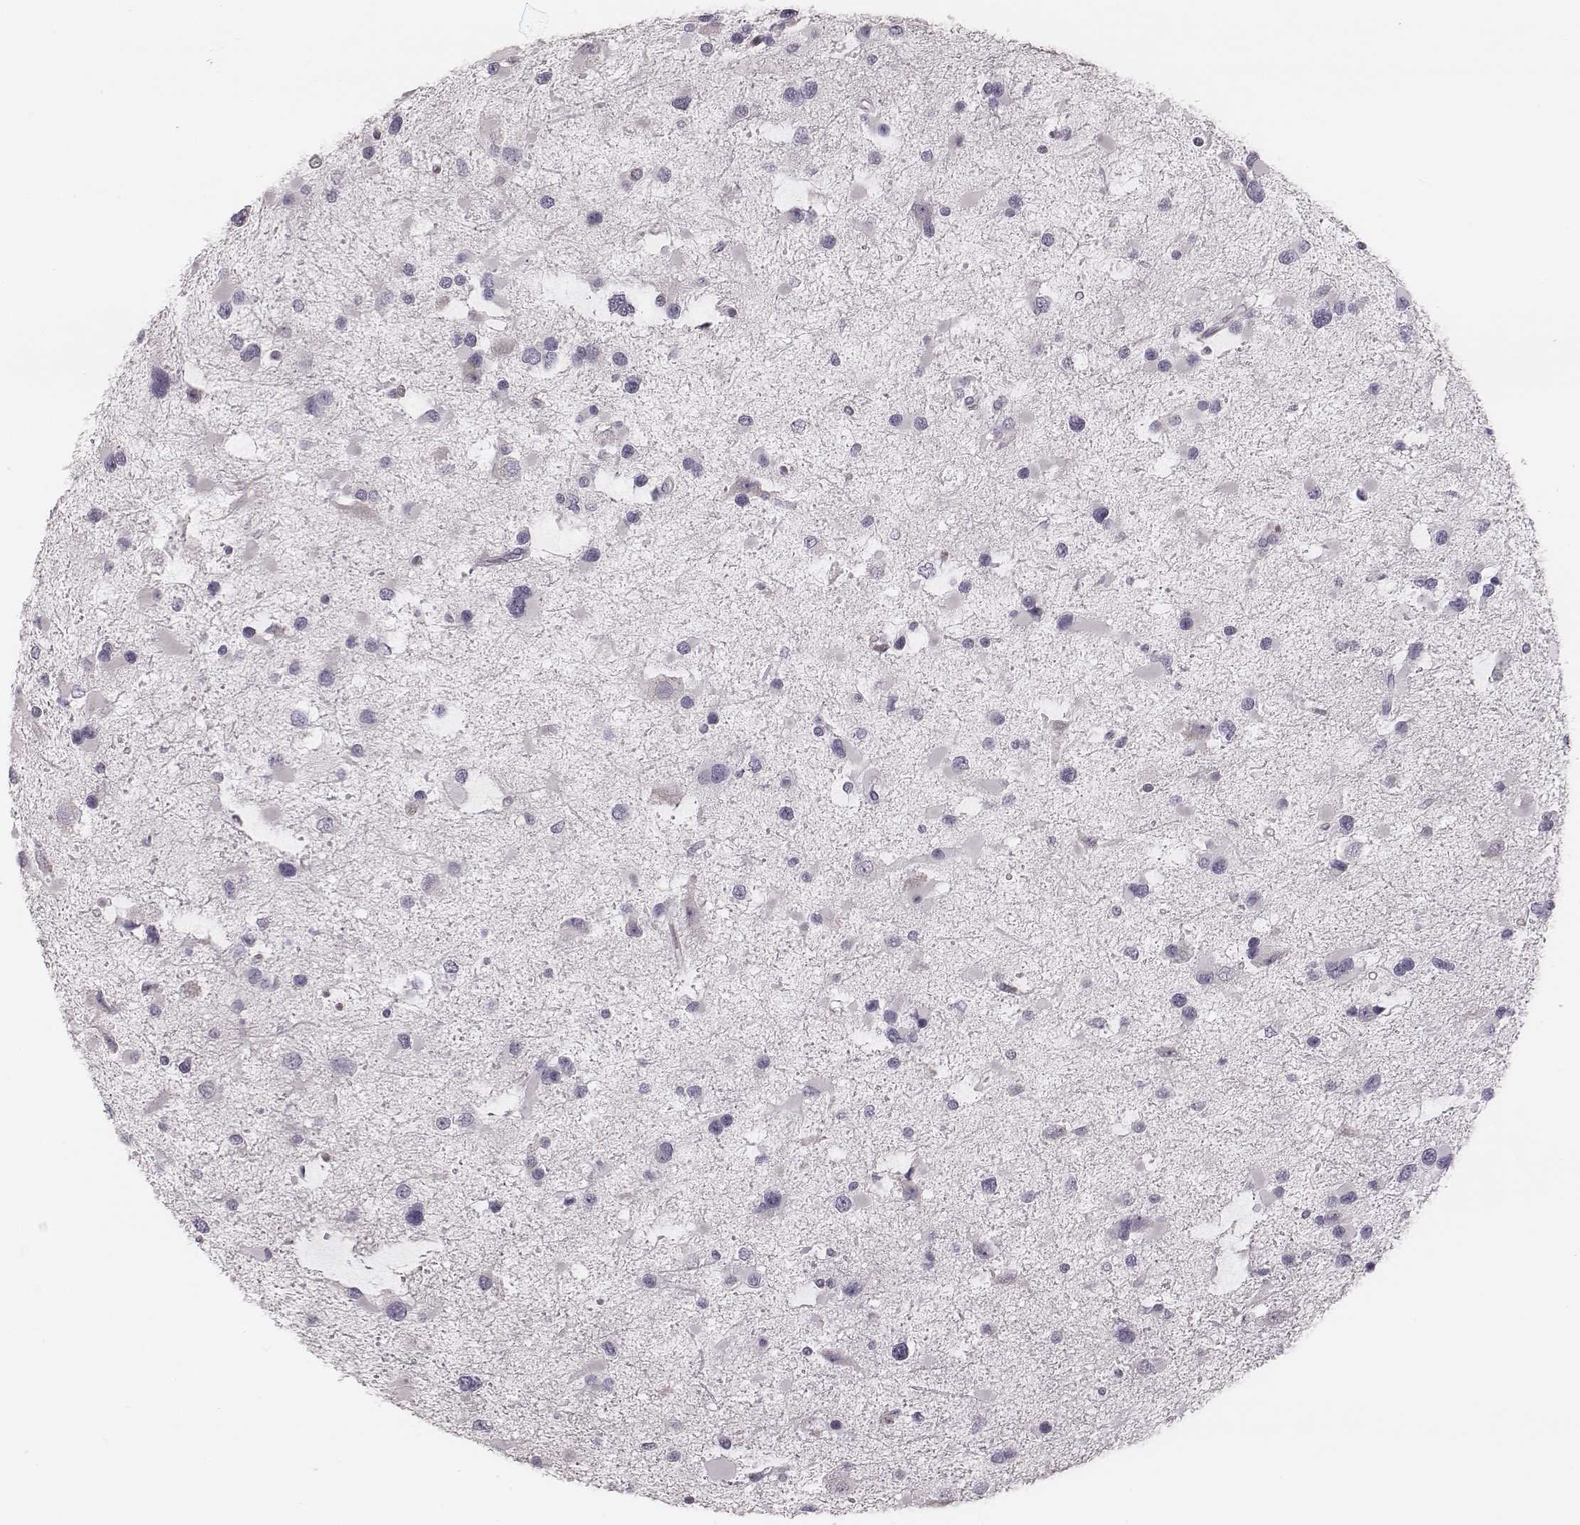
{"staining": {"intensity": "negative", "quantity": "none", "location": "none"}, "tissue": "glioma", "cell_type": "Tumor cells", "image_type": "cancer", "snomed": [{"axis": "morphology", "description": "Glioma, malignant, Low grade"}, {"axis": "topography", "description": "Brain"}], "caption": "Malignant glioma (low-grade) was stained to show a protein in brown. There is no significant staining in tumor cells. (Immunohistochemistry, brightfield microscopy, high magnification).", "gene": "SPA17", "patient": {"sex": "female", "age": 32}}